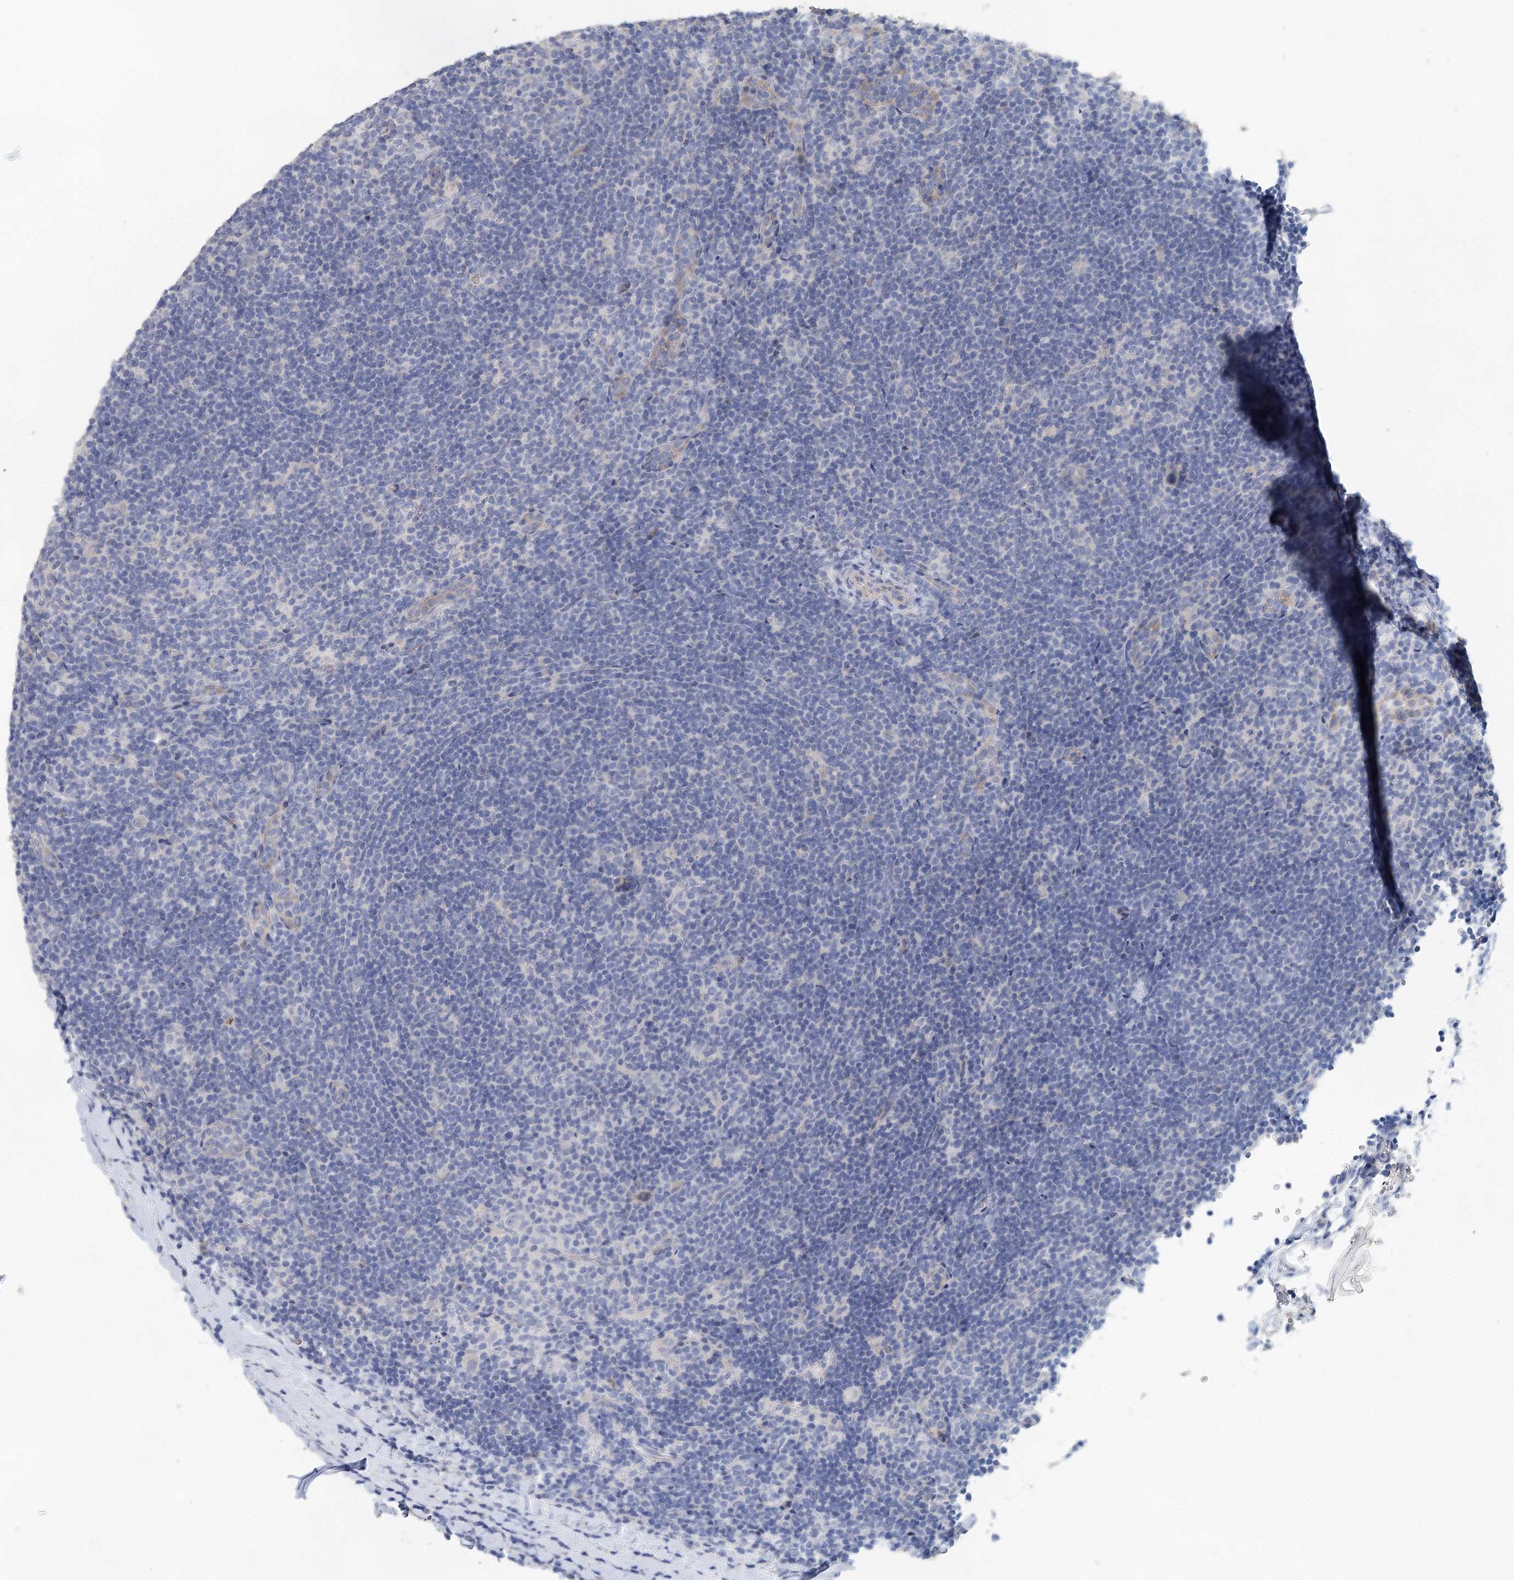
{"staining": {"intensity": "negative", "quantity": "none", "location": "none"}, "tissue": "lymphoma", "cell_type": "Tumor cells", "image_type": "cancer", "snomed": [{"axis": "morphology", "description": "Hodgkin's disease, NOS"}, {"axis": "topography", "description": "Lymph node"}], "caption": "Immunohistochemical staining of lymphoma demonstrates no significant expression in tumor cells.", "gene": "MYL6B", "patient": {"sex": "female", "age": 57}}